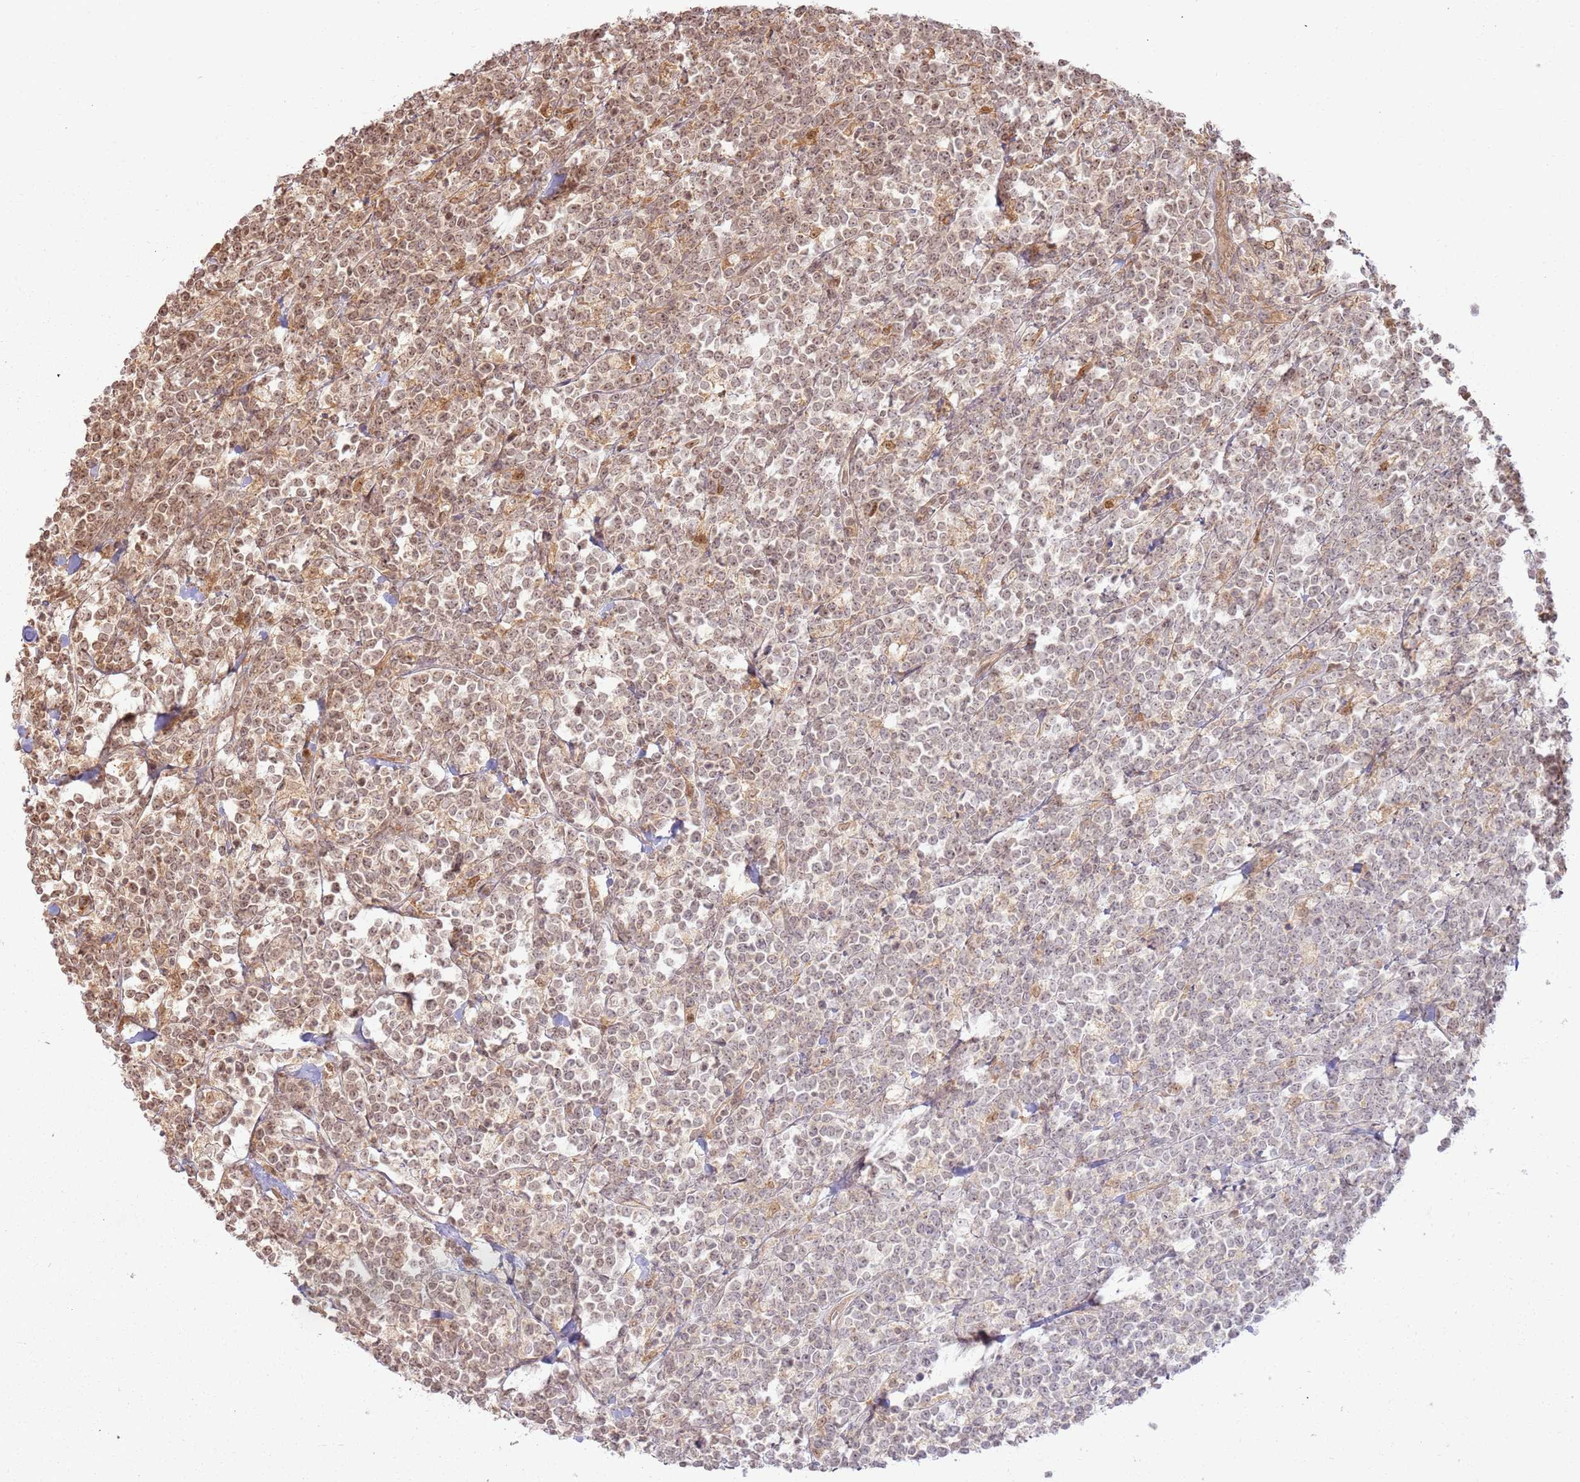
{"staining": {"intensity": "moderate", "quantity": "25%-75%", "location": "cytoplasmic/membranous,nuclear"}, "tissue": "lymphoma", "cell_type": "Tumor cells", "image_type": "cancer", "snomed": [{"axis": "morphology", "description": "Malignant lymphoma, non-Hodgkin's type, High grade"}, {"axis": "topography", "description": "Small intestine"}], "caption": "Immunohistochemical staining of high-grade malignant lymphoma, non-Hodgkin's type demonstrates medium levels of moderate cytoplasmic/membranous and nuclear positivity in about 25%-75% of tumor cells.", "gene": "TBC1D13", "patient": {"sex": "male", "age": 8}}